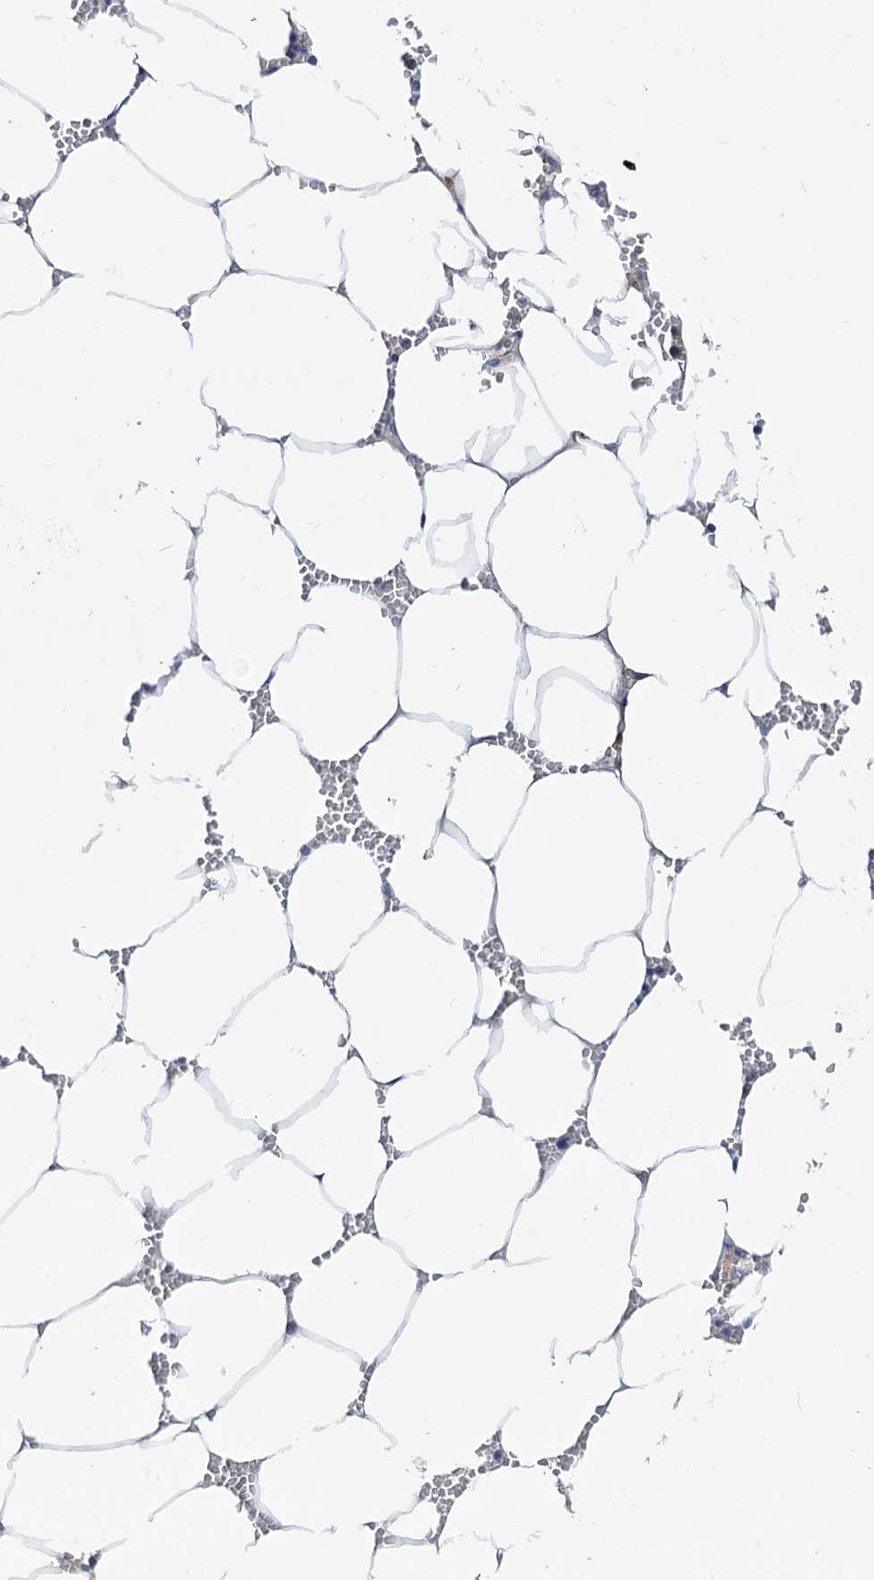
{"staining": {"intensity": "negative", "quantity": "none", "location": "none"}, "tissue": "bone marrow", "cell_type": "Hematopoietic cells", "image_type": "normal", "snomed": [{"axis": "morphology", "description": "Normal tissue, NOS"}, {"axis": "topography", "description": "Bone marrow"}], "caption": "This histopathology image is of unremarkable bone marrow stained with IHC to label a protein in brown with the nuclei are counter-stained blue. There is no positivity in hematopoietic cells.", "gene": "TRIM55", "patient": {"sex": "male", "age": 70}}